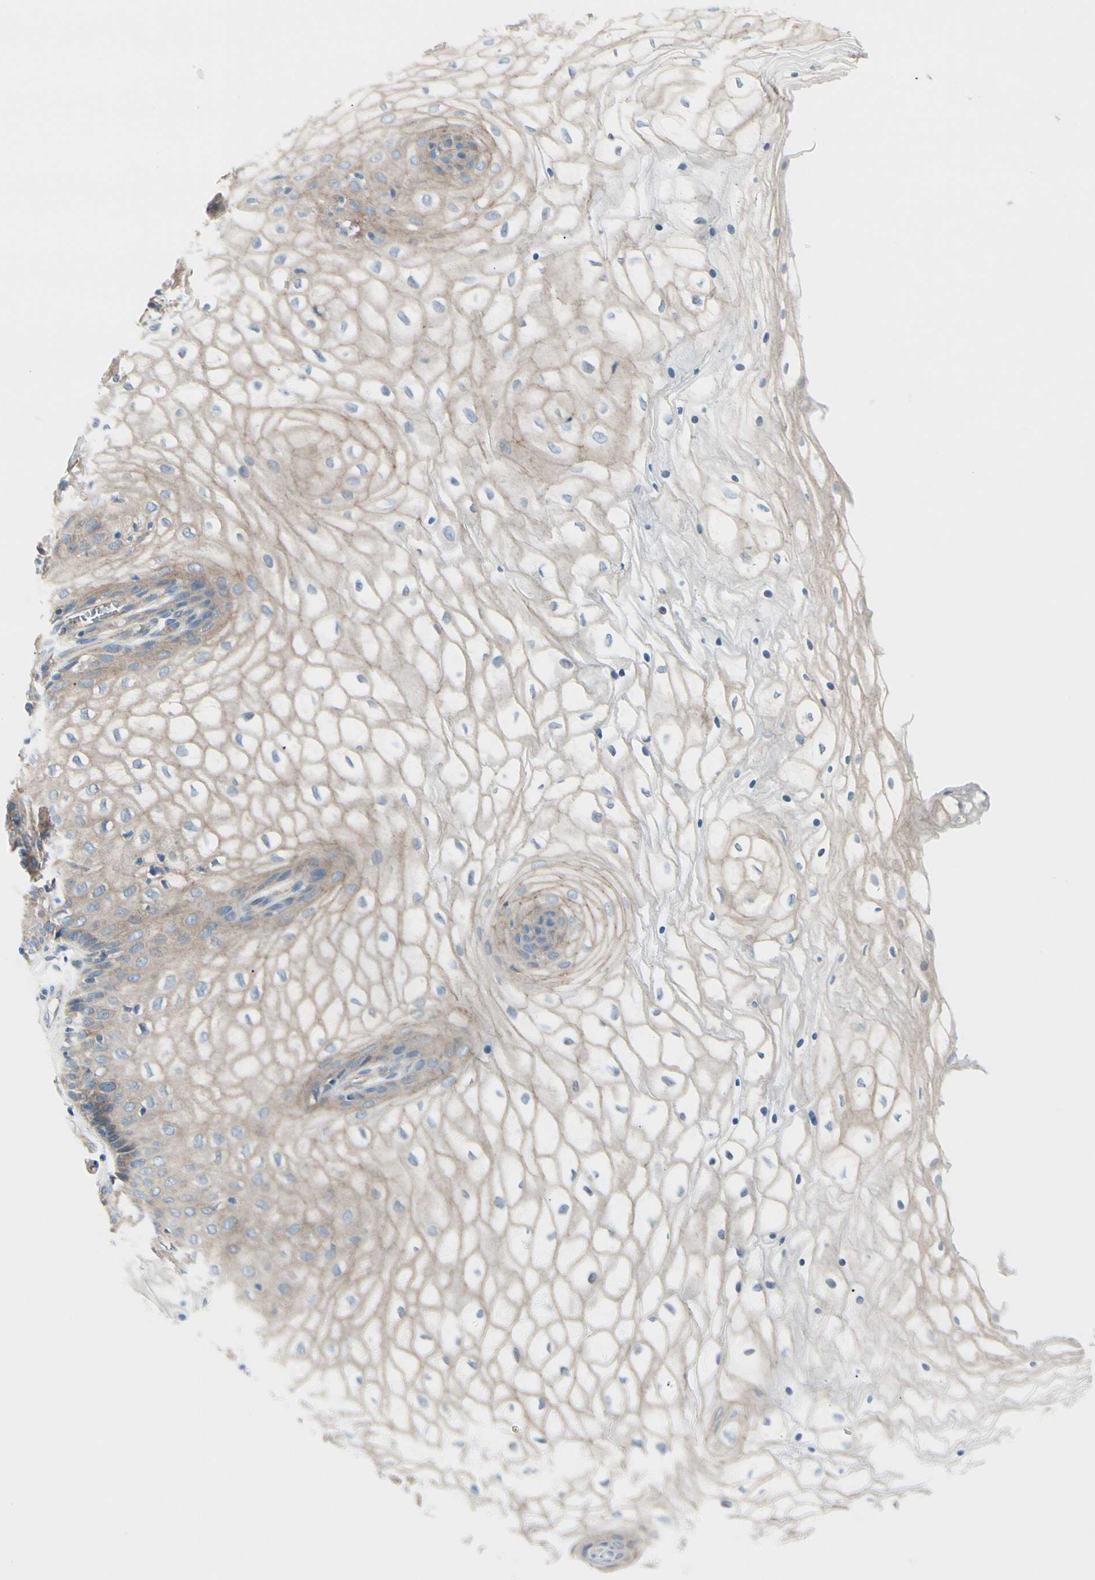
{"staining": {"intensity": "weak", "quantity": ">75%", "location": "cytoplasmic/membranous"}, "tissue": "vagina", "cell_type": "Squamous epithelial cells", "image_type": "normal", "snomed": [{"axis": "morphology", "description": "Normal tissue, NOS"}, {"axis": "topography", "description": "Vagina"}], "caption": "Immunohistochemistry (IHC) image of unremarkable human vagina stained for a protein (brown), which exhibits low levels of weak cytoplasmic/membranous positivity in about >75% of squamous epithelial cells.", "gene": "TJP1", "patient": {"sex": "female", "age": 34}}